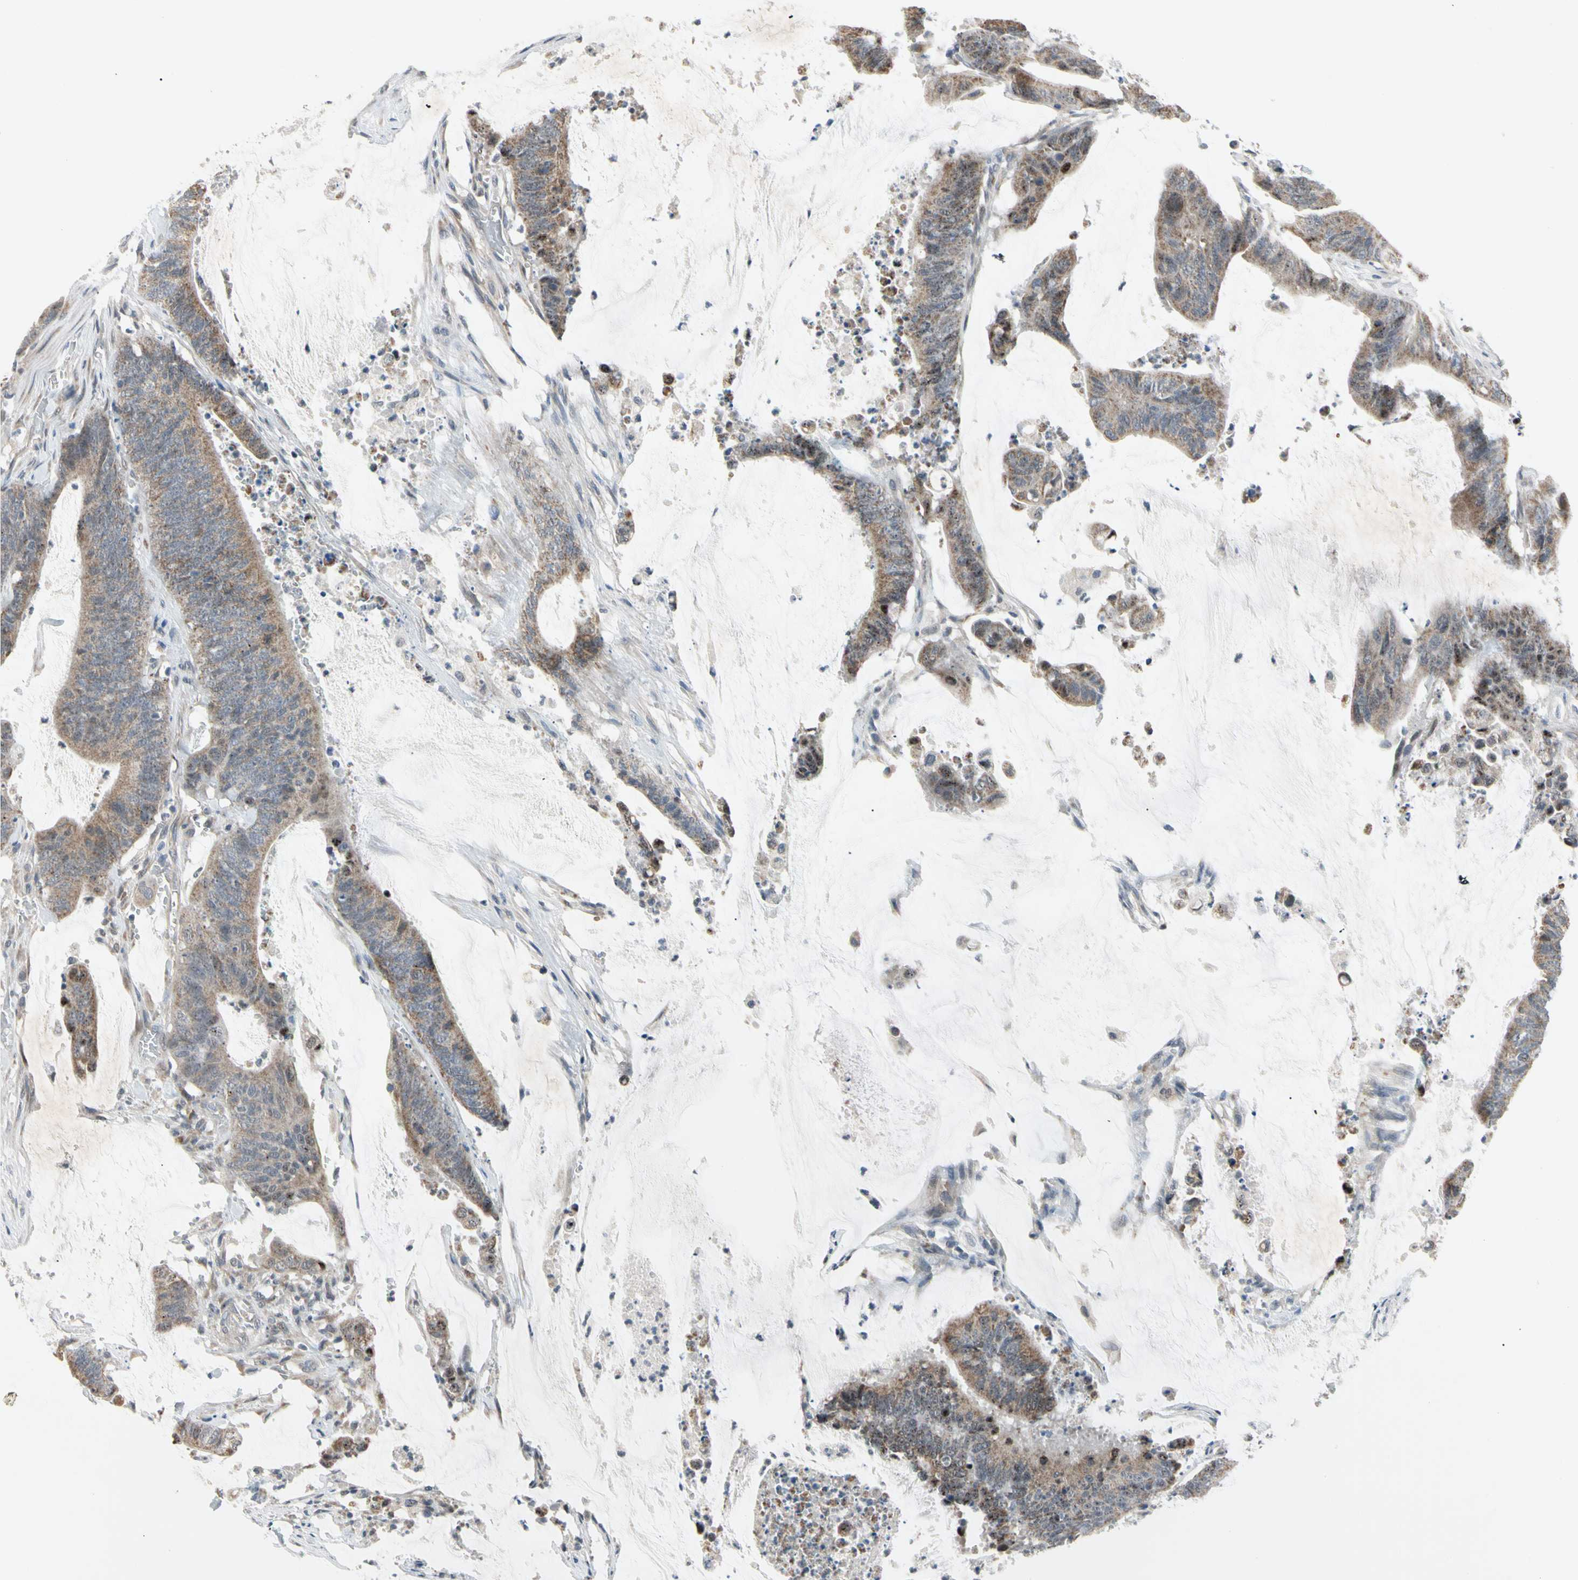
{"staining": {"intensity": "moderate", "quantity": ">75%", "location": "cytoplasmic/membranous"}, "tissue": "colorectal cancer", "cell_type": "Tumor cells", "image_type": "cancer", "snomed": [{"axis": "morphology", "description": "Adenocarcinoma, NOS"}, {"axis": "topography", "description": "Rectum"}], "caption": "Colorectal cancer stained with a protein marker reveals moderate staining in tumor cells.", "gene": "MARK1", "patient": {"sex": "female", "age": 66}}